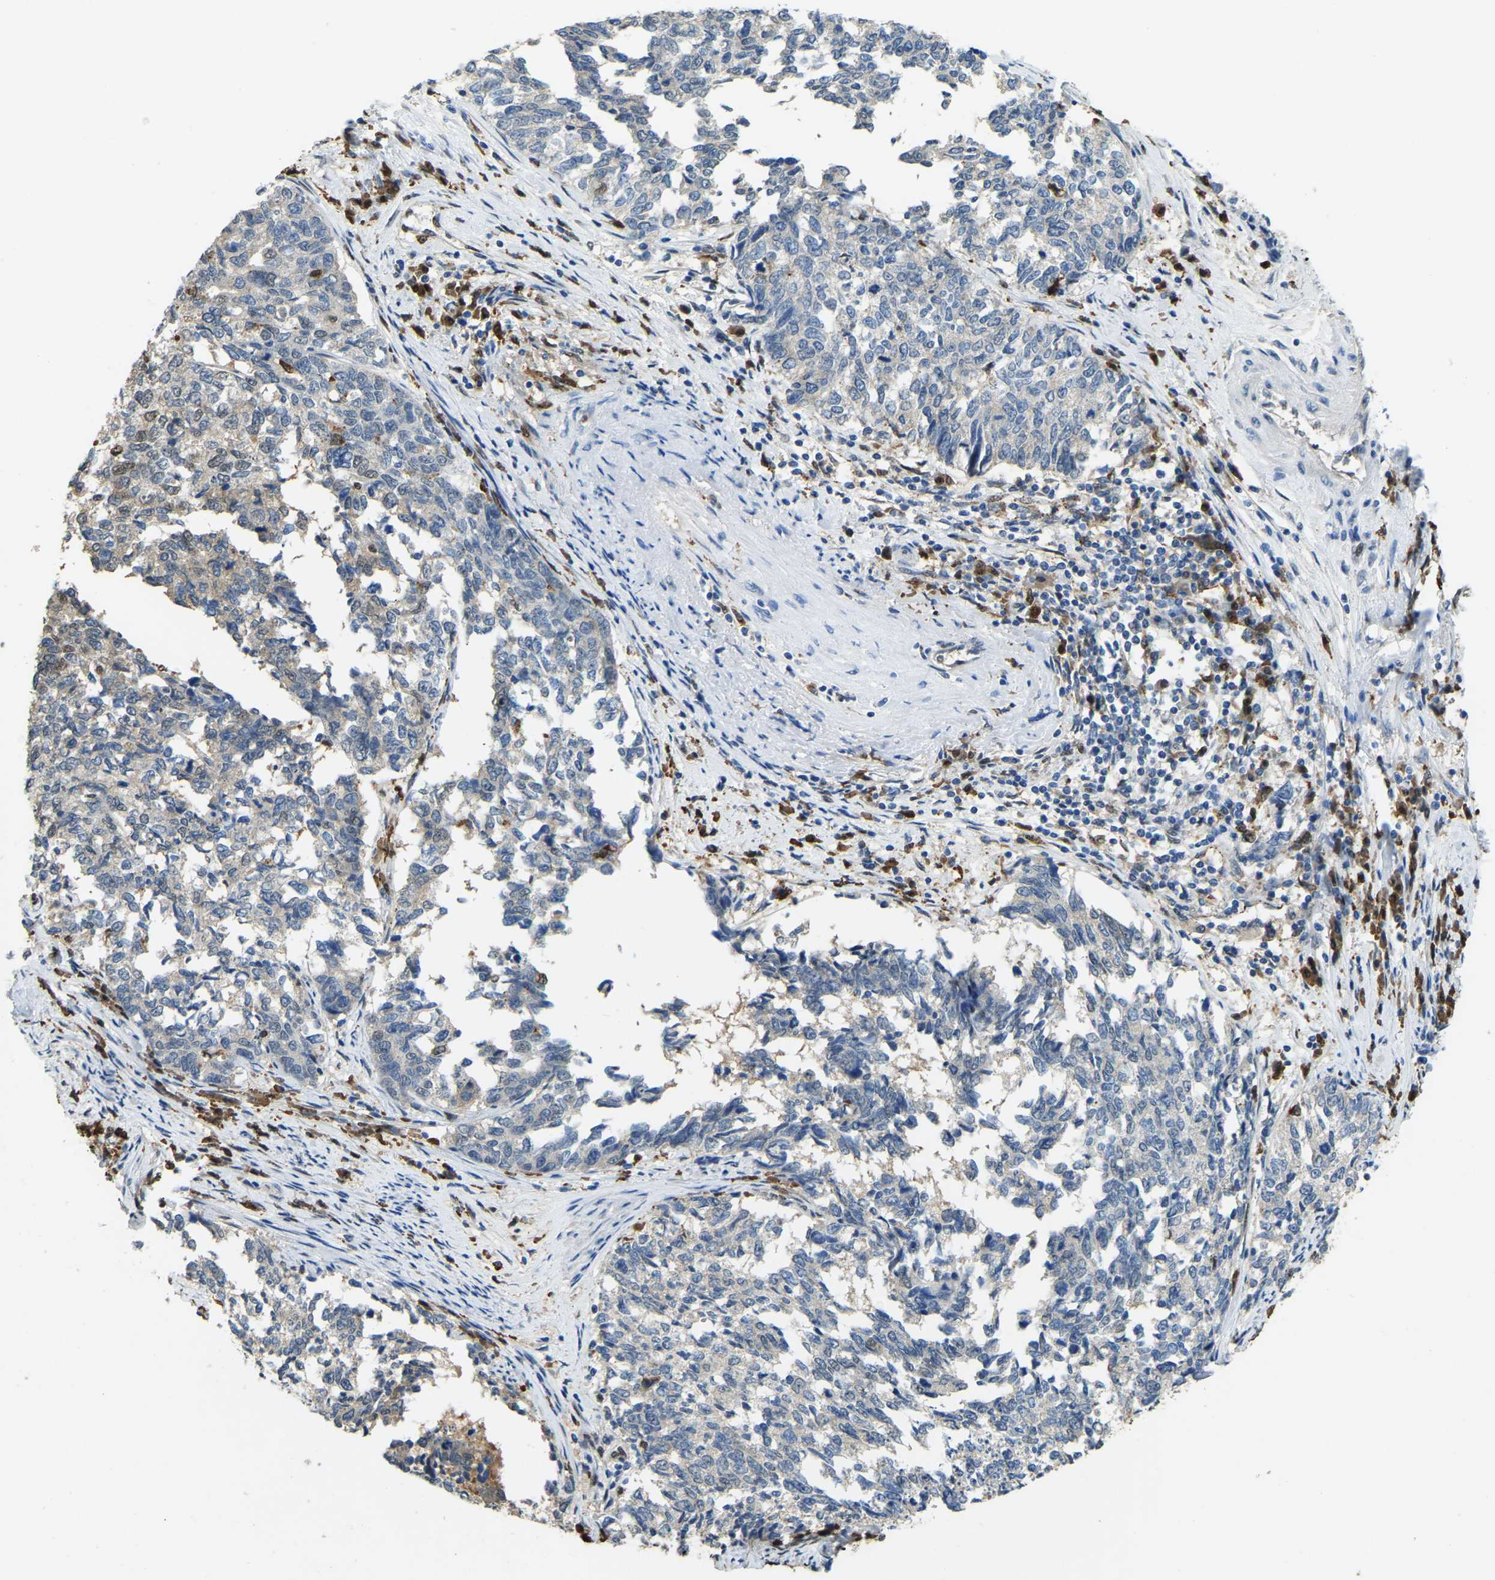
{"staining": {"intensity": "weak", "quantity": "25%-75%", "location": "cytoplasmic/membranous,nuclear"}, "tissue": "cervical cancer", "cell_type": "Tumor cells", "image_type": "cancer", "snomed": [{"axis": "morphology", "description": "Squamous cell carcinoma, NOS"}, {"axis": "topography", "description": "Cervix"}], "caption": "An immunohistochemistry (IHC) histopathology image of tumor tissue is shown. Protein staining in brown labels weak cytoplasmic/membranous and nuclear positivity in cervical squamous cell carcinoma within tumor cells.", "gene": "NANS", "patient": {"sex": "female", "age": 63}}